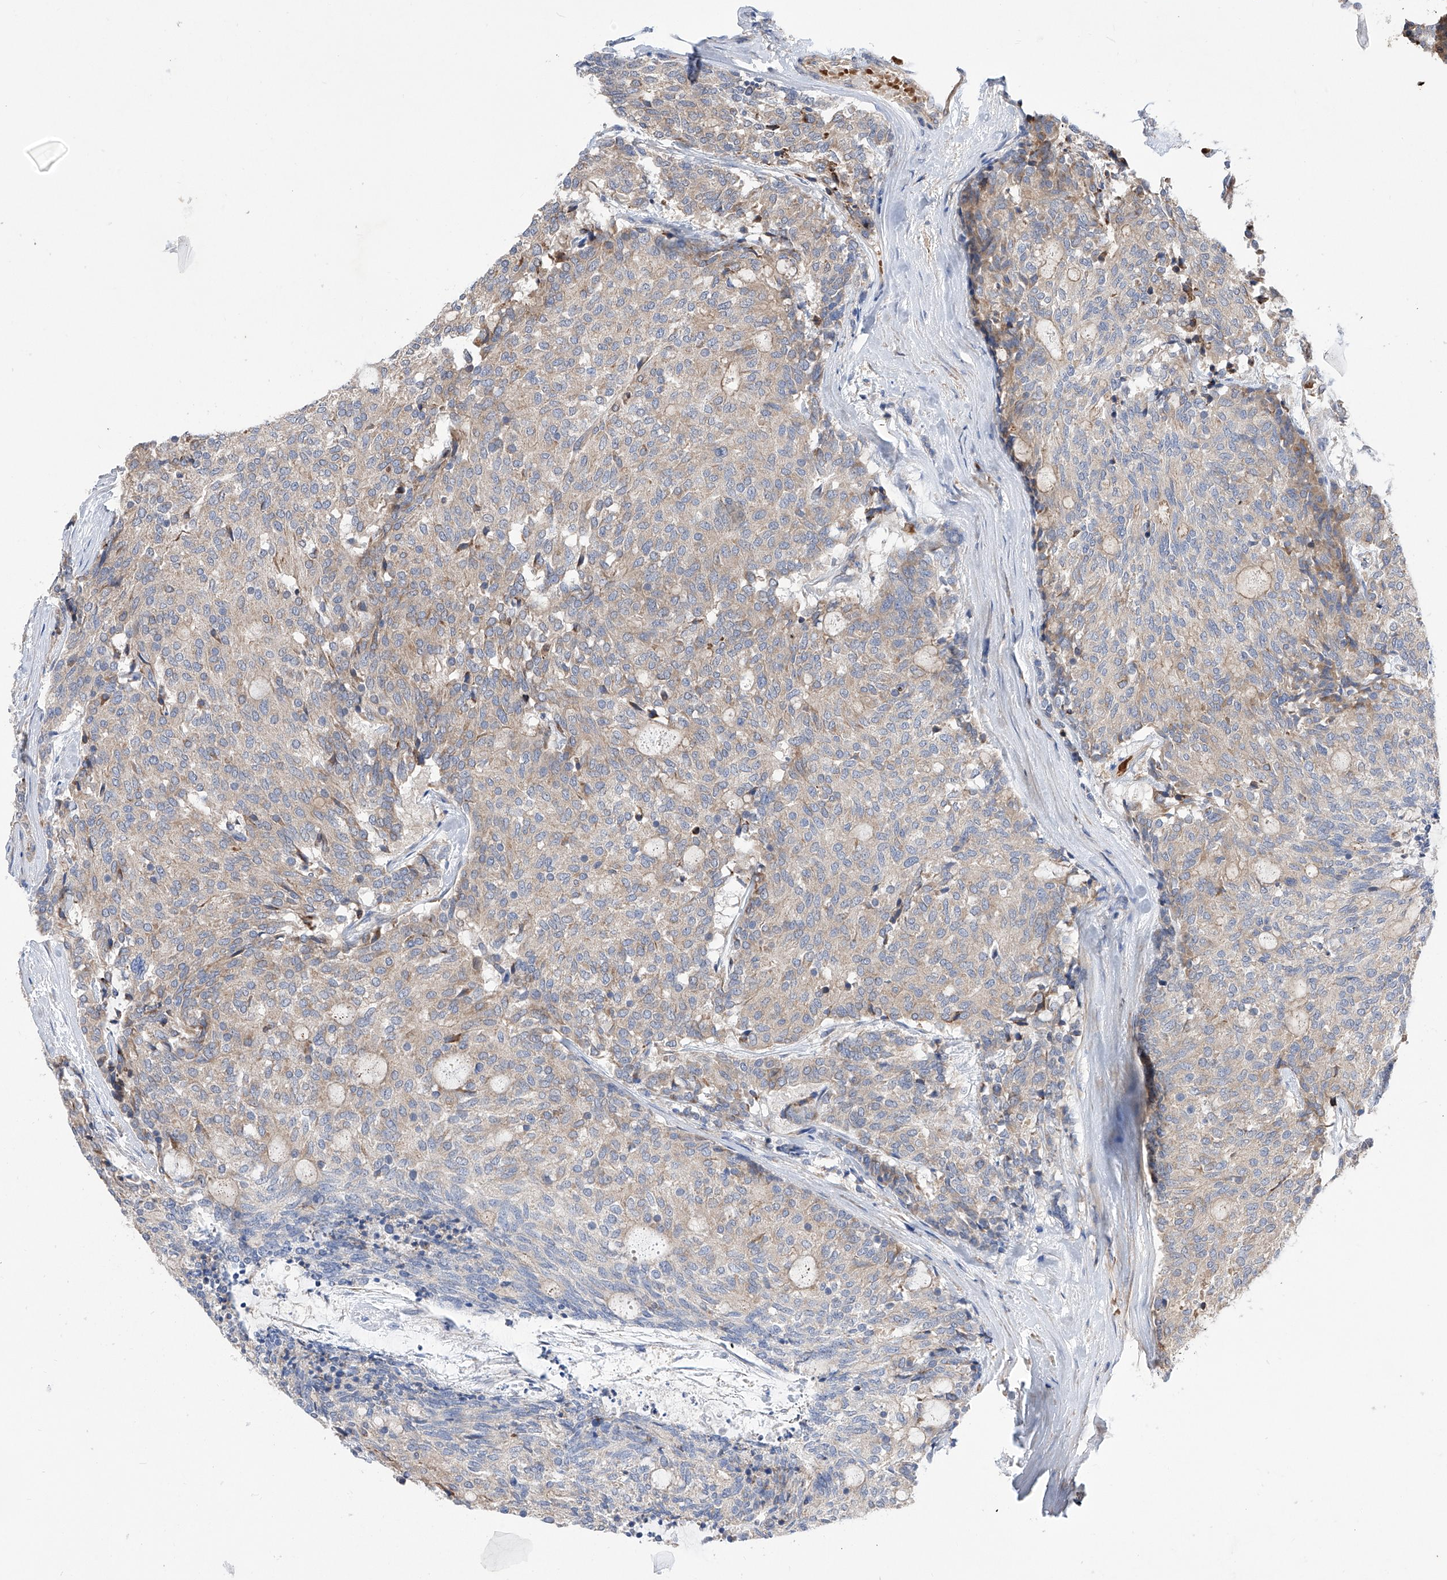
{"staining": {"intensity": "weak", "quantity": "25%-75%", "location": "cytoplasmic/membranous"}, "tissue": "carcinoid", "cell_type": "Tumor cells", "image_type": "cancer", "snomed": [{"axis": "morphology", "description": "Carcinoid, malignant, NOS"}, {"axis": "topography", "description": "Pancreas"}], "caption": "This image reveals carcinoid stained with immunohistochemistry to label a protein in brown. The cytoplasmic/membranous of tumor cells show weak positivity for the protein. Nuclei are counter-stained blue.", "gene": "NFATC4", "patient": {"sex": "female", "age": 54}}